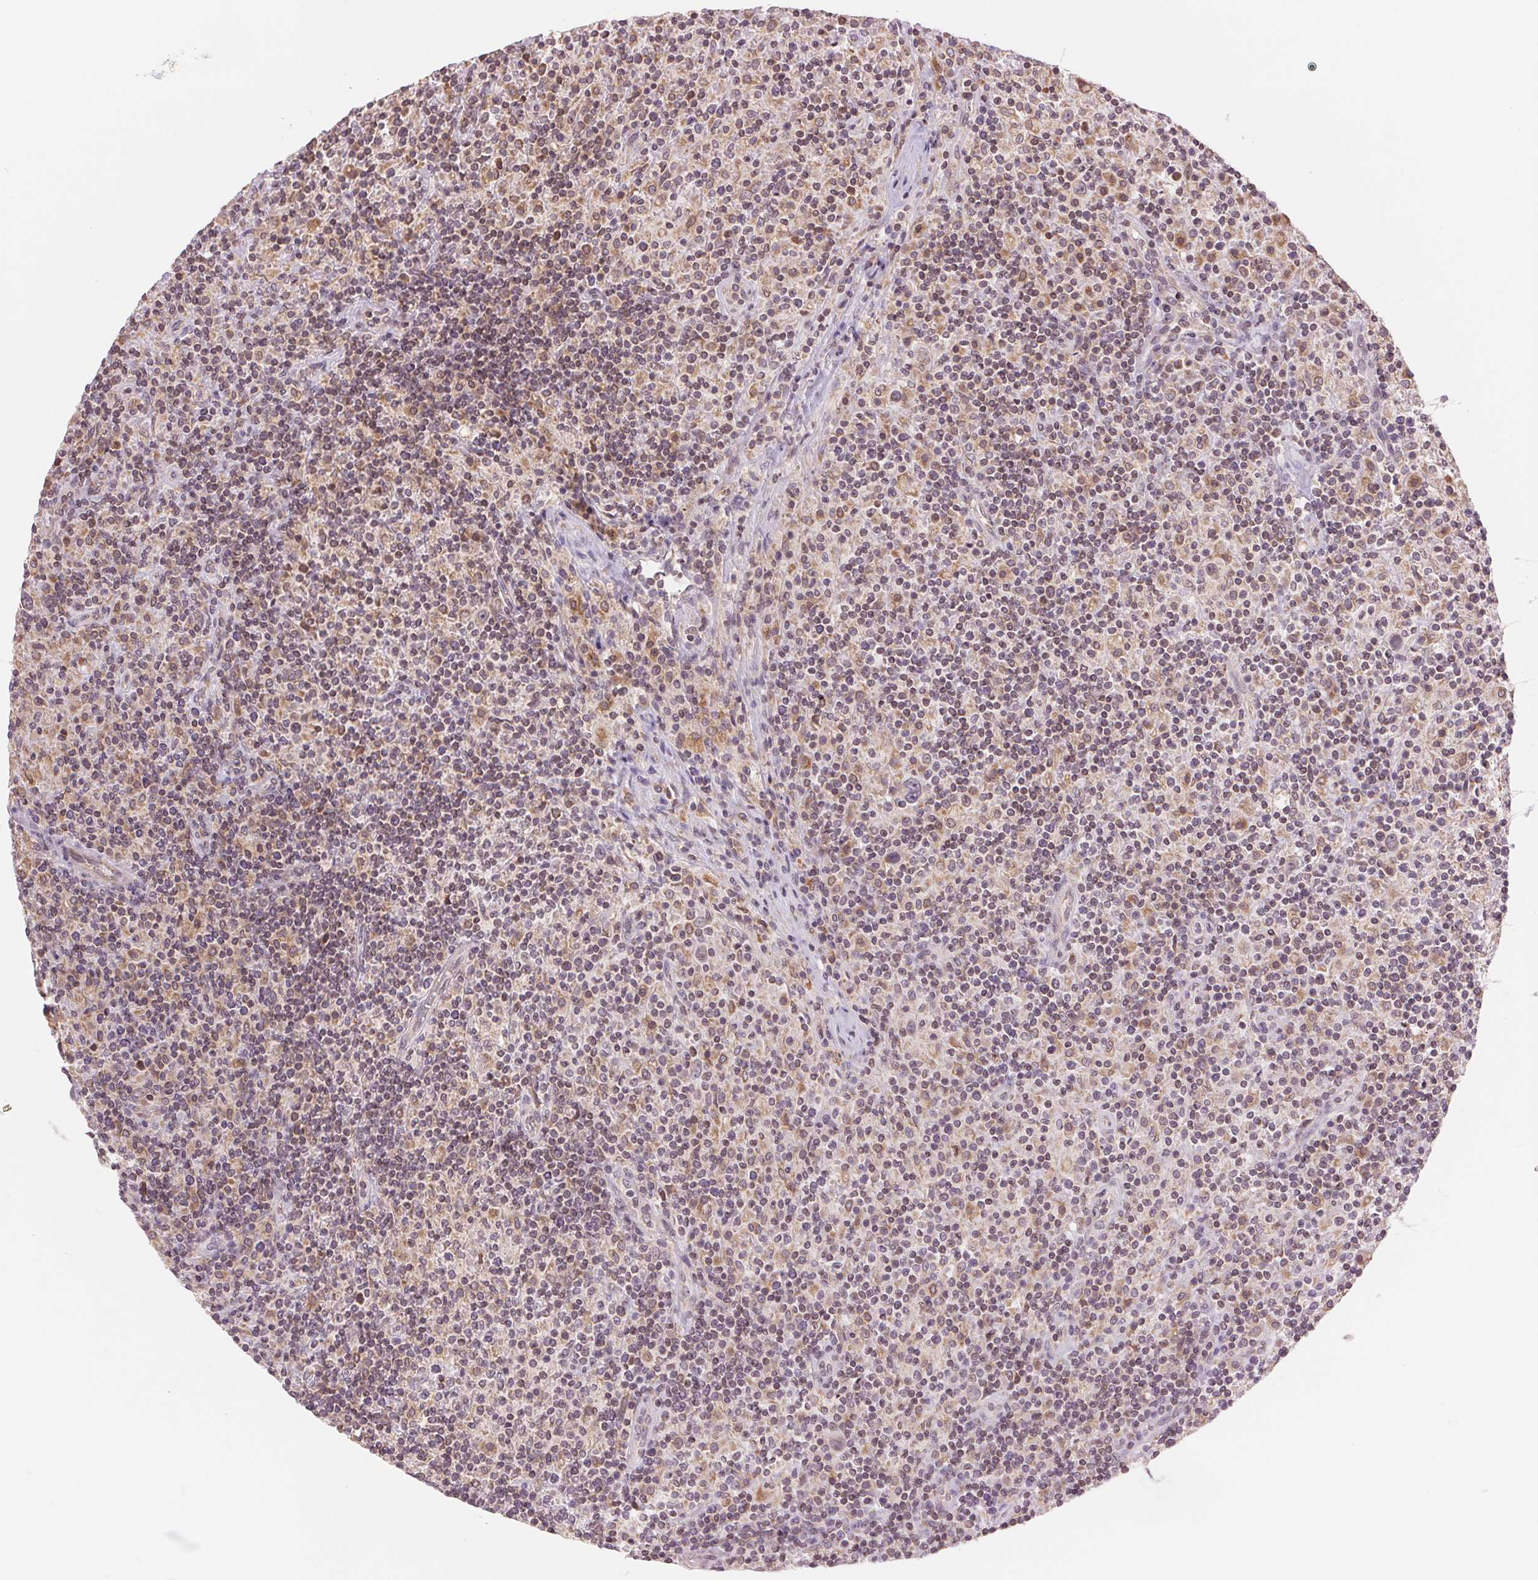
{"staining": {"intensity": "weak", "quantity": "25%-75%", "location": "cytoplasmic/membranous"}, "tissue": "lymphoma", "cell_type": "Tumor cells", "image_type": "cancer", "snomed": [{"axis": "morphology", "description": "Hodgkin's disease, NOS"}, {"axis": "topography", "description": "Lymph node"}], "caption": "Lymphoma stained with DAB IHC shows low levels of weak cytoplasmic/membranous positivity in approximately 25%-75% of tumor cells.", "gene": "TECR", "patient": {"sex": "male", "age": 70}}